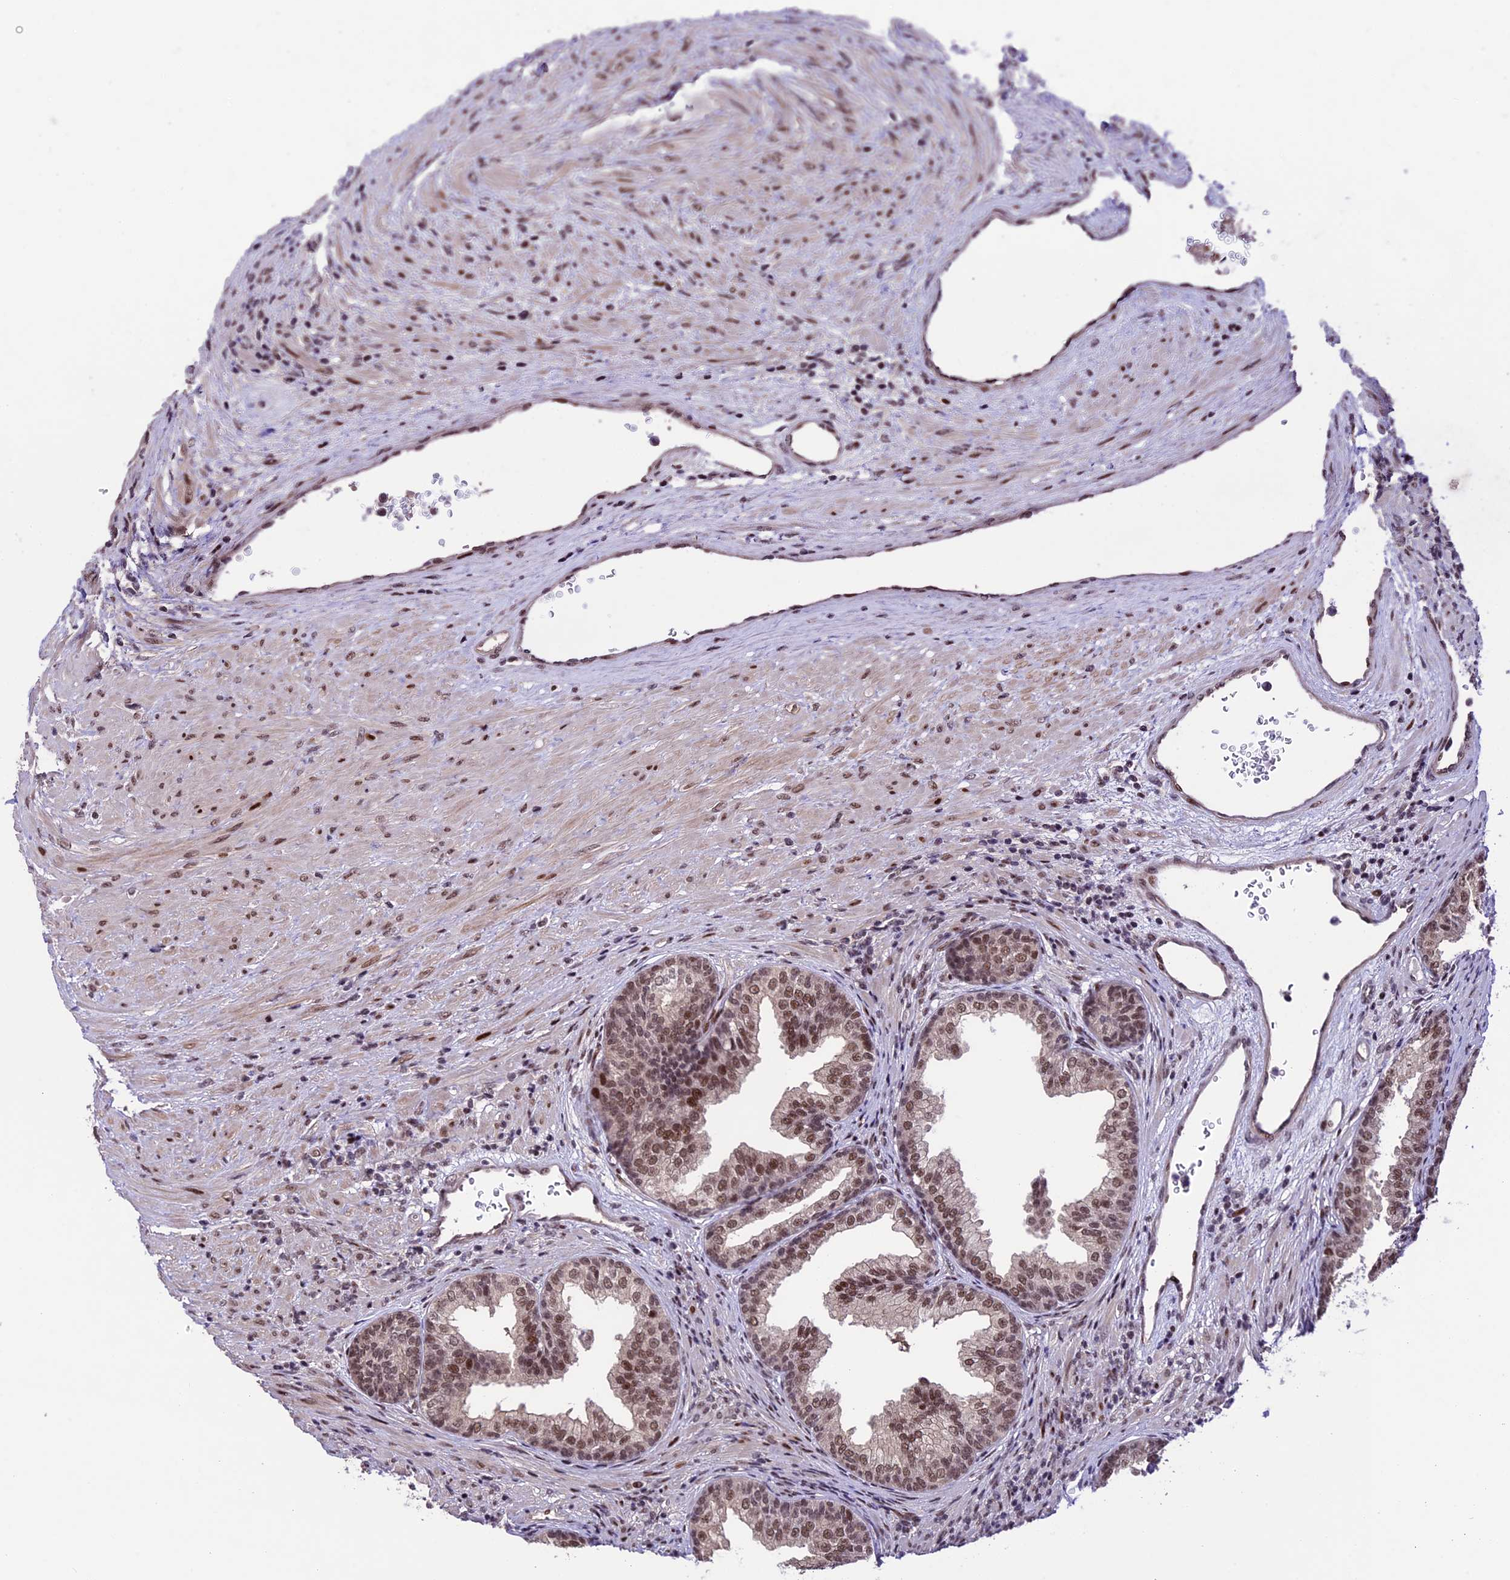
{"staining": {"intensity": "moderate", "quantity": ">75%", "location": "nuclear"}, "tissue": "prostate", "cell_type": "Glandular cells", "image_type": "normal", "snomed": [{"axis": "morphology", "description": "Normal tissue, NOS"}, {"axis": "topography", "description": "Prostate"}], "caption": "Glandular cells display moderate nuclear positivity in about >75% of cells in normal prostate.", "gene": "TCP11L2", "patient": {"sex": "male", "age": 76}}